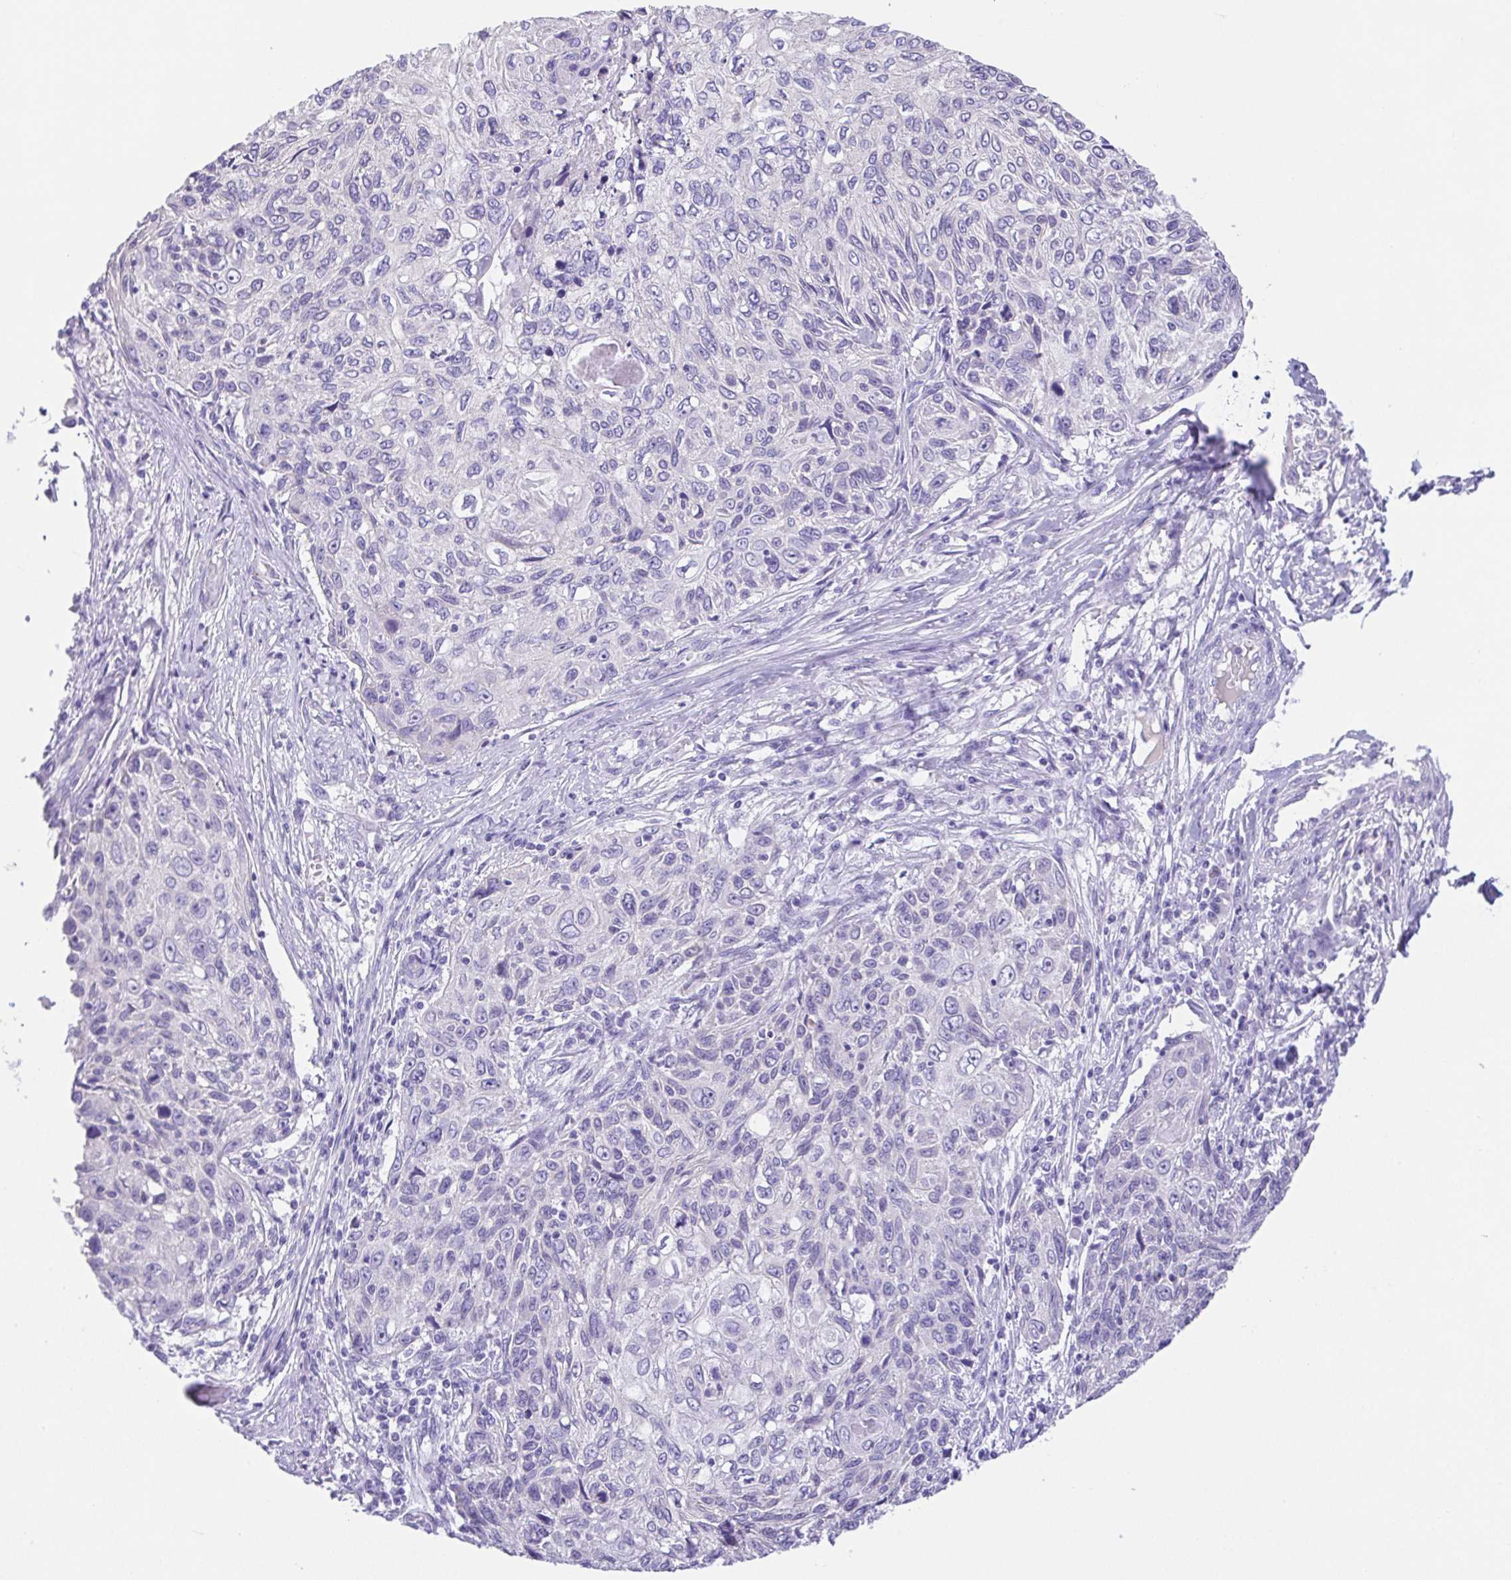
{"staining": {"intensity": "negative", "quantity": "none", "location": "none"}, "tissue": "skin cancer", "cell_type": "Tumor cells", "image_type": "cancer", "snomed": [{"axis": "morphology", "description": "Squamous cell carcinoma, NOS"}, {"axis": "topography", "description": "Skin"}], "caption": "DAB immunohistochemical staining of human squamous cell carcinoma (skin) demonstrates no significant staining in tumor cells. (DAB (3,3'-diaminobenzidine) IHC visualized using brightfield microscopy, high magnification).", "gene": "SPATA4", "patient": {"sex": "male", "age": 92}}